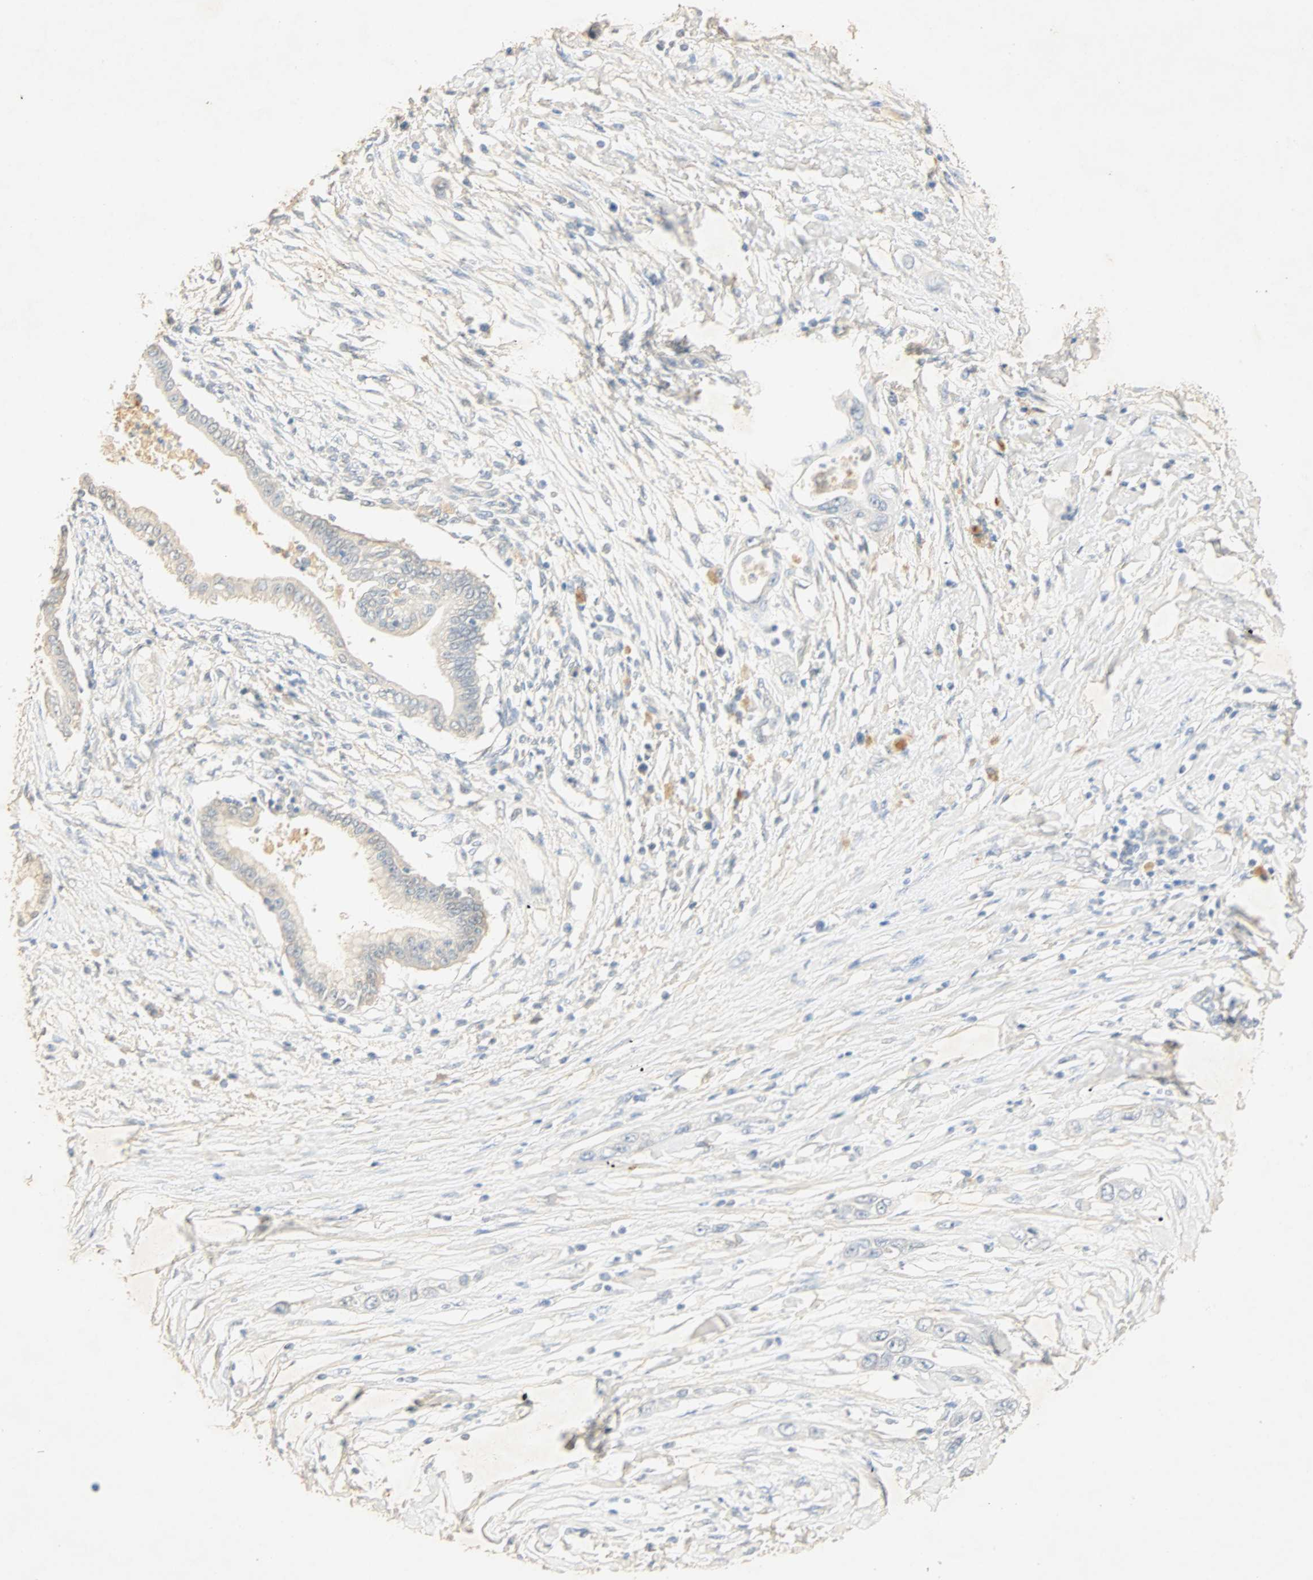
{"staining": {"intensity": "weak", "quantity": "<25%", "location": "cytoplasmic/membranous"}, "tissue": "pancreatic cancer", "cell_type": "Tumor cells", "image_type": "cancer", "snomed": [{"axis": "morphology", "description": "Adenocarcinoma, NOS"}, {"axis": "topography", "description": "Pancreas"}], "caption": "DAB (3,3'-diaminobenzidine) immunohistochemical staining of pancreatic adenocarcinoma shows no significant staining in tumor cells.", "gene": "SELENBP1", "patient": {"sex": "female", "age": 70}}